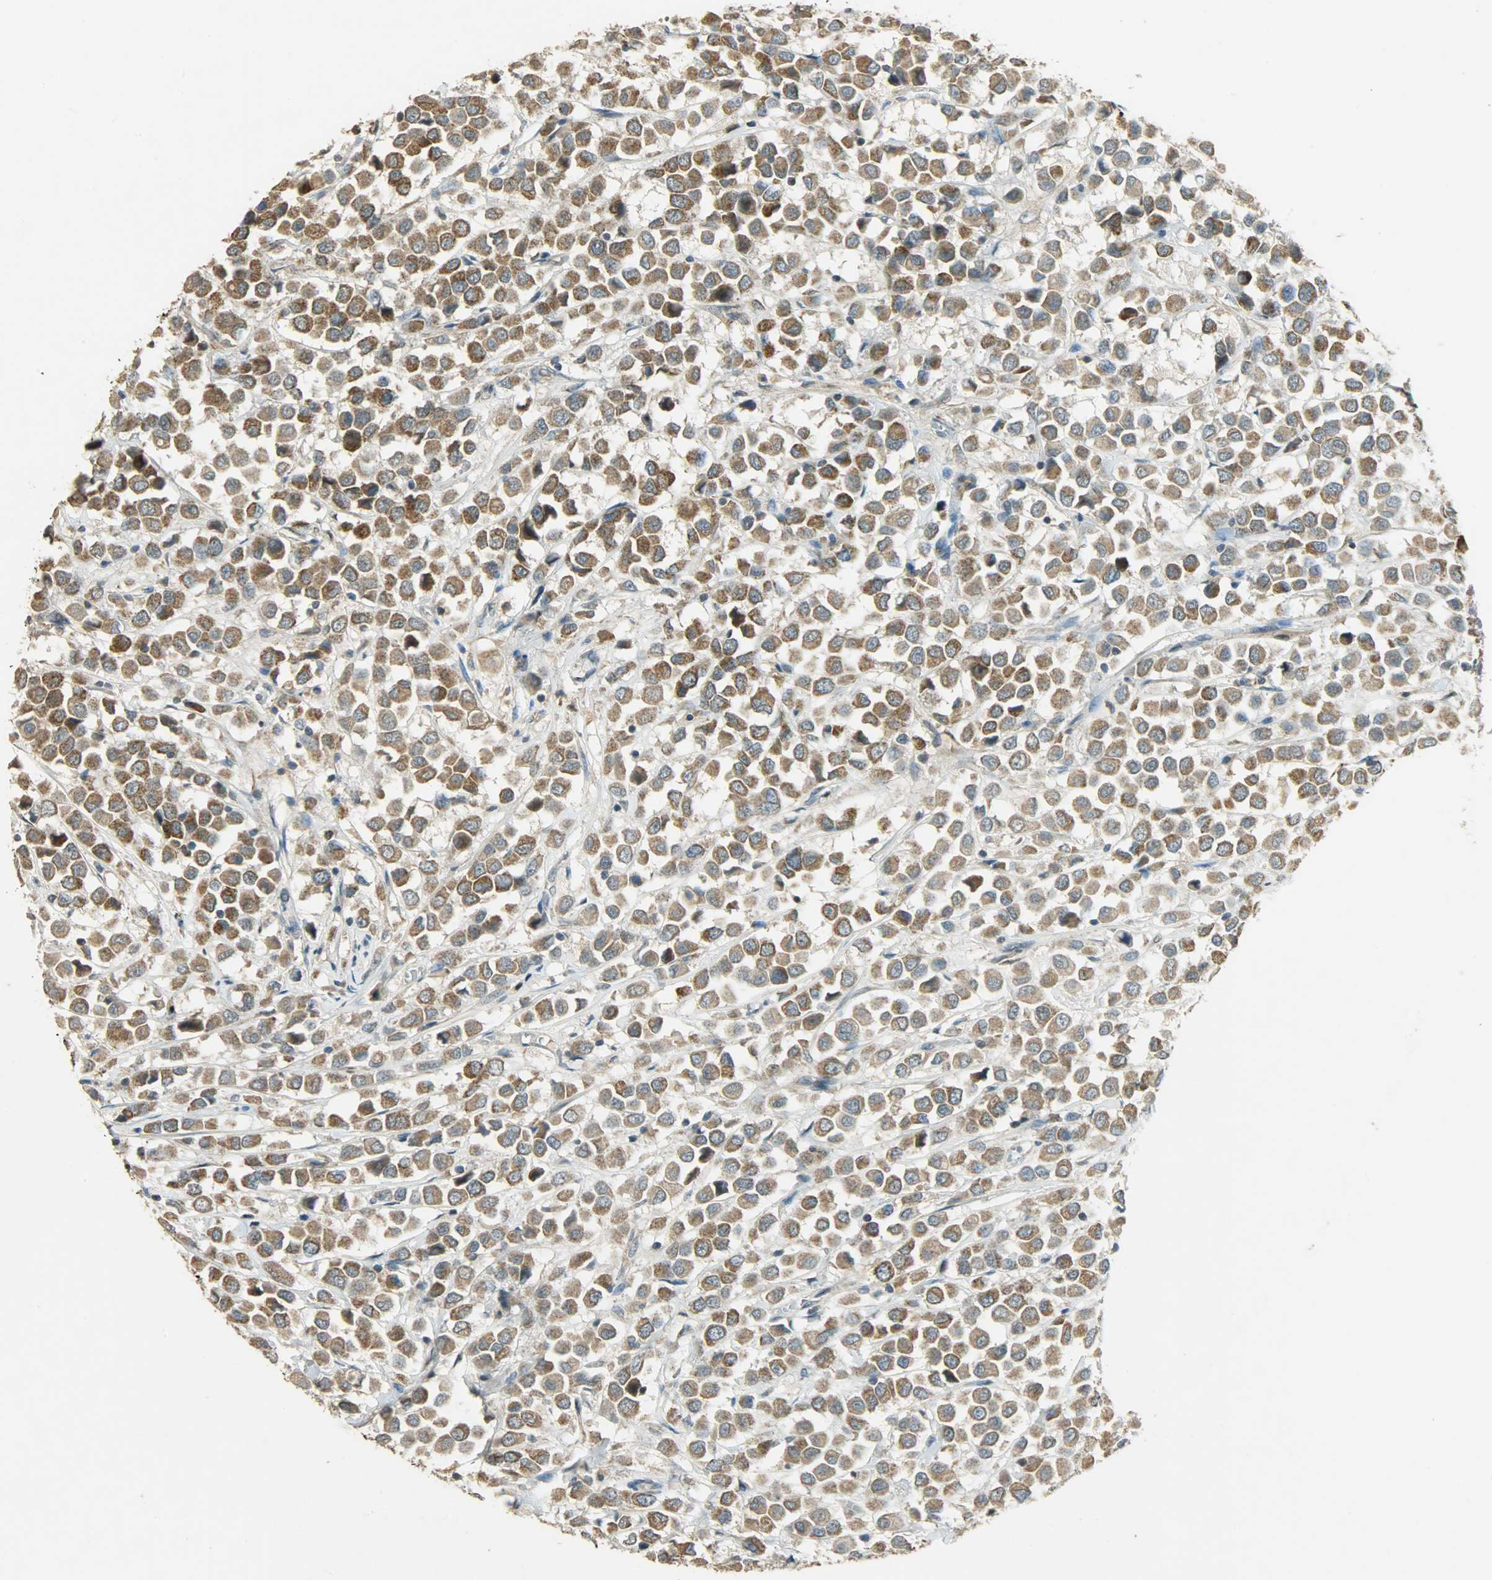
{"staining": {"intensity": "moderate", "quantity": ">75%", "location": "cytoplasmic/membranous"}, "tissue": "breast cancer", "cell_type": "Tumor cells", "image_type": "cancer", "snomed": [{"axis": "morphology", "description": "Duct carcinoma"}, {"axis": "topography", "description": "Breast"}], "caption": "A photomicrograph of breast cancer stained for a protein exhibits moderate cytoplasmic/membranous brown staining in tumor cells.", "gene": "HDHD5", "patient": {"sex": "female", "age": 61}}